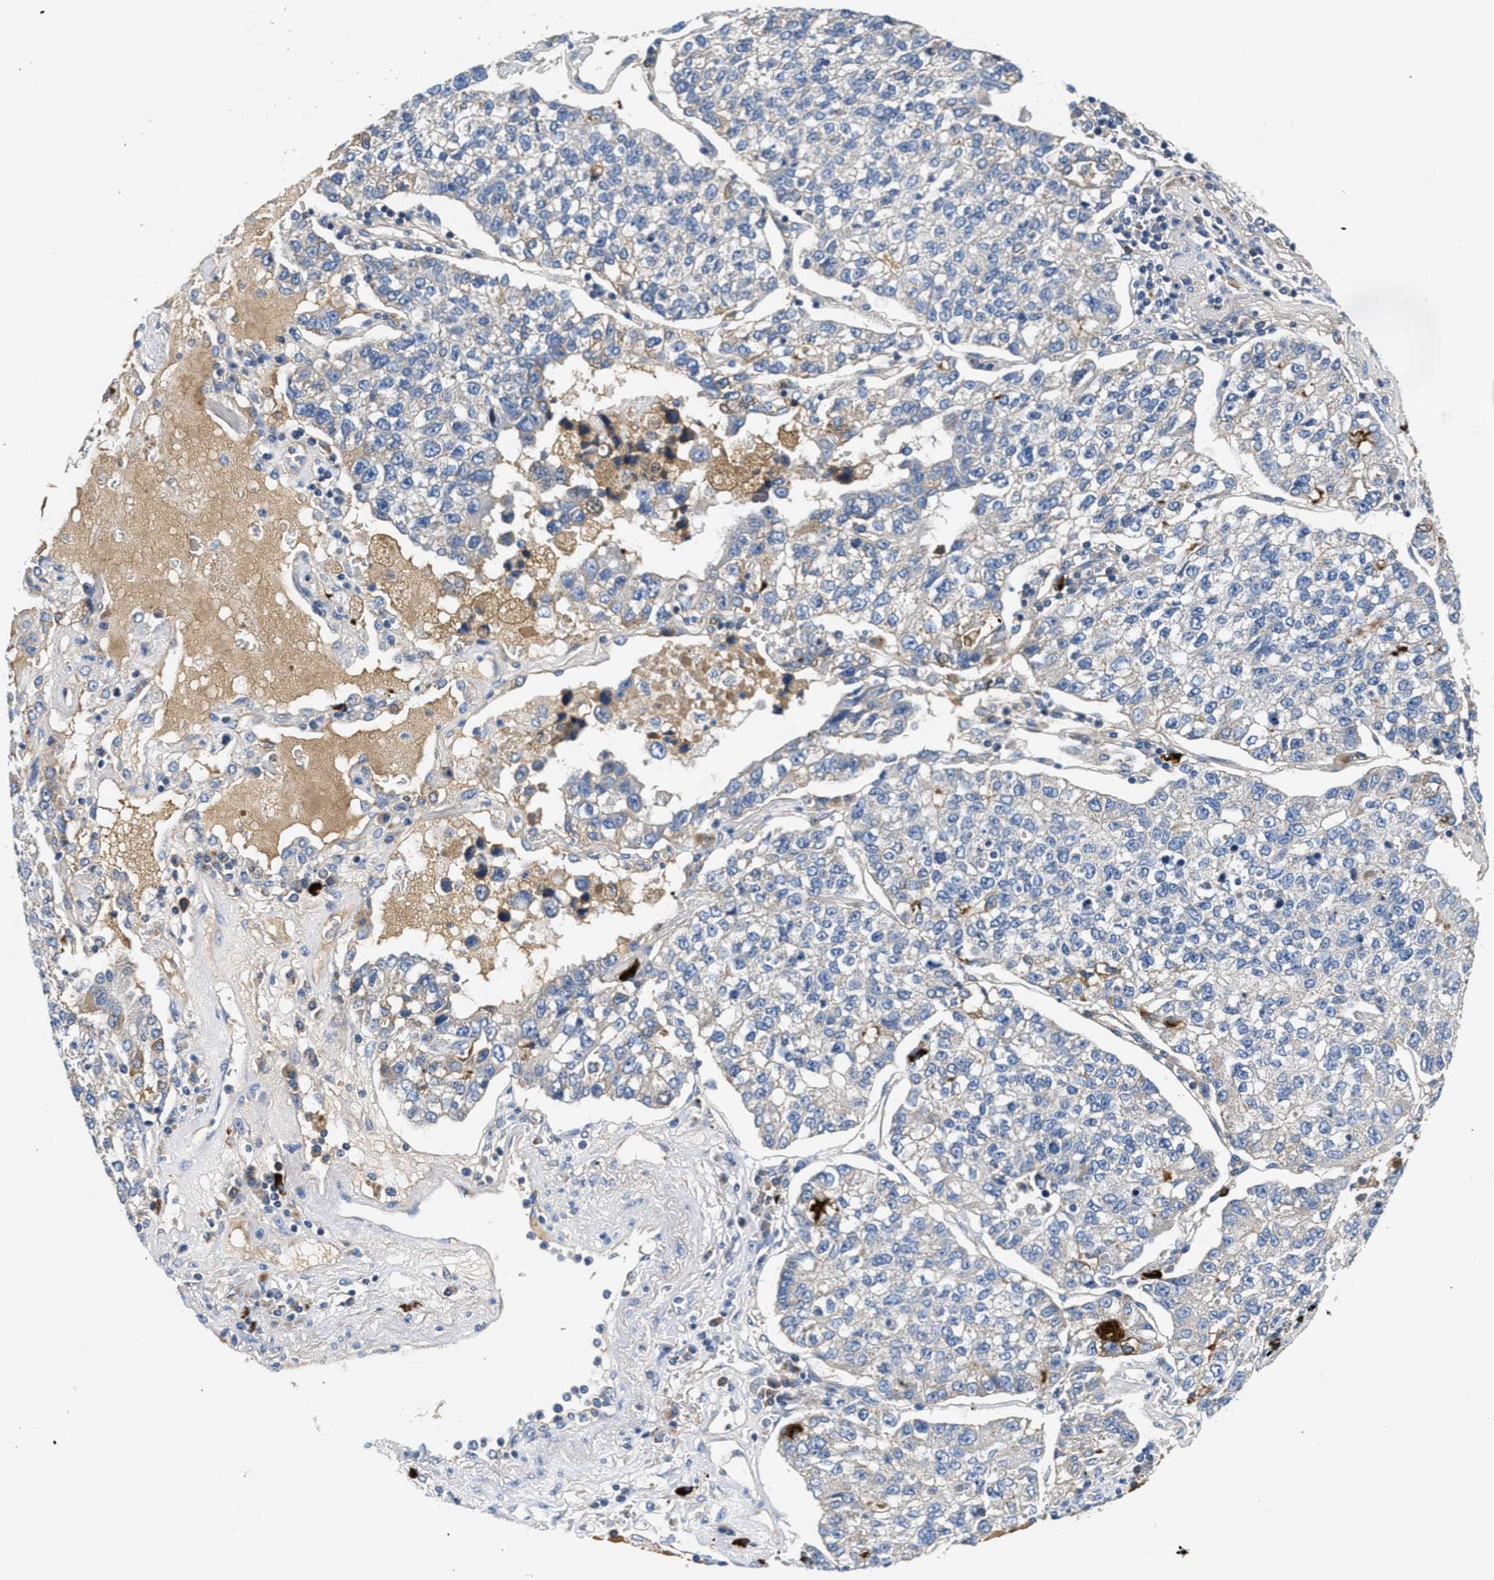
{"staining": {"intensity": "moderate", "quantity": "<25%", "location": "cytoplasmic/membranous"}, "tissue": "lung cancer", "cell_type": "Tumor cells", "image_type": "cancer", "snomed": [{"axis": "morphology", "description": "Adenocarcinoma, NOS"}, {"axis": "topography", "description": "Lung"}], "caption": "Immunohistochemistry (IHC) of adenocarcinoma (lung) reveals low levels of moderate cytoplasmic/membranous staining in about <25% of tumor cells.", "gene": "GALK1", "patient": {"sex": "male", "age": 49}}